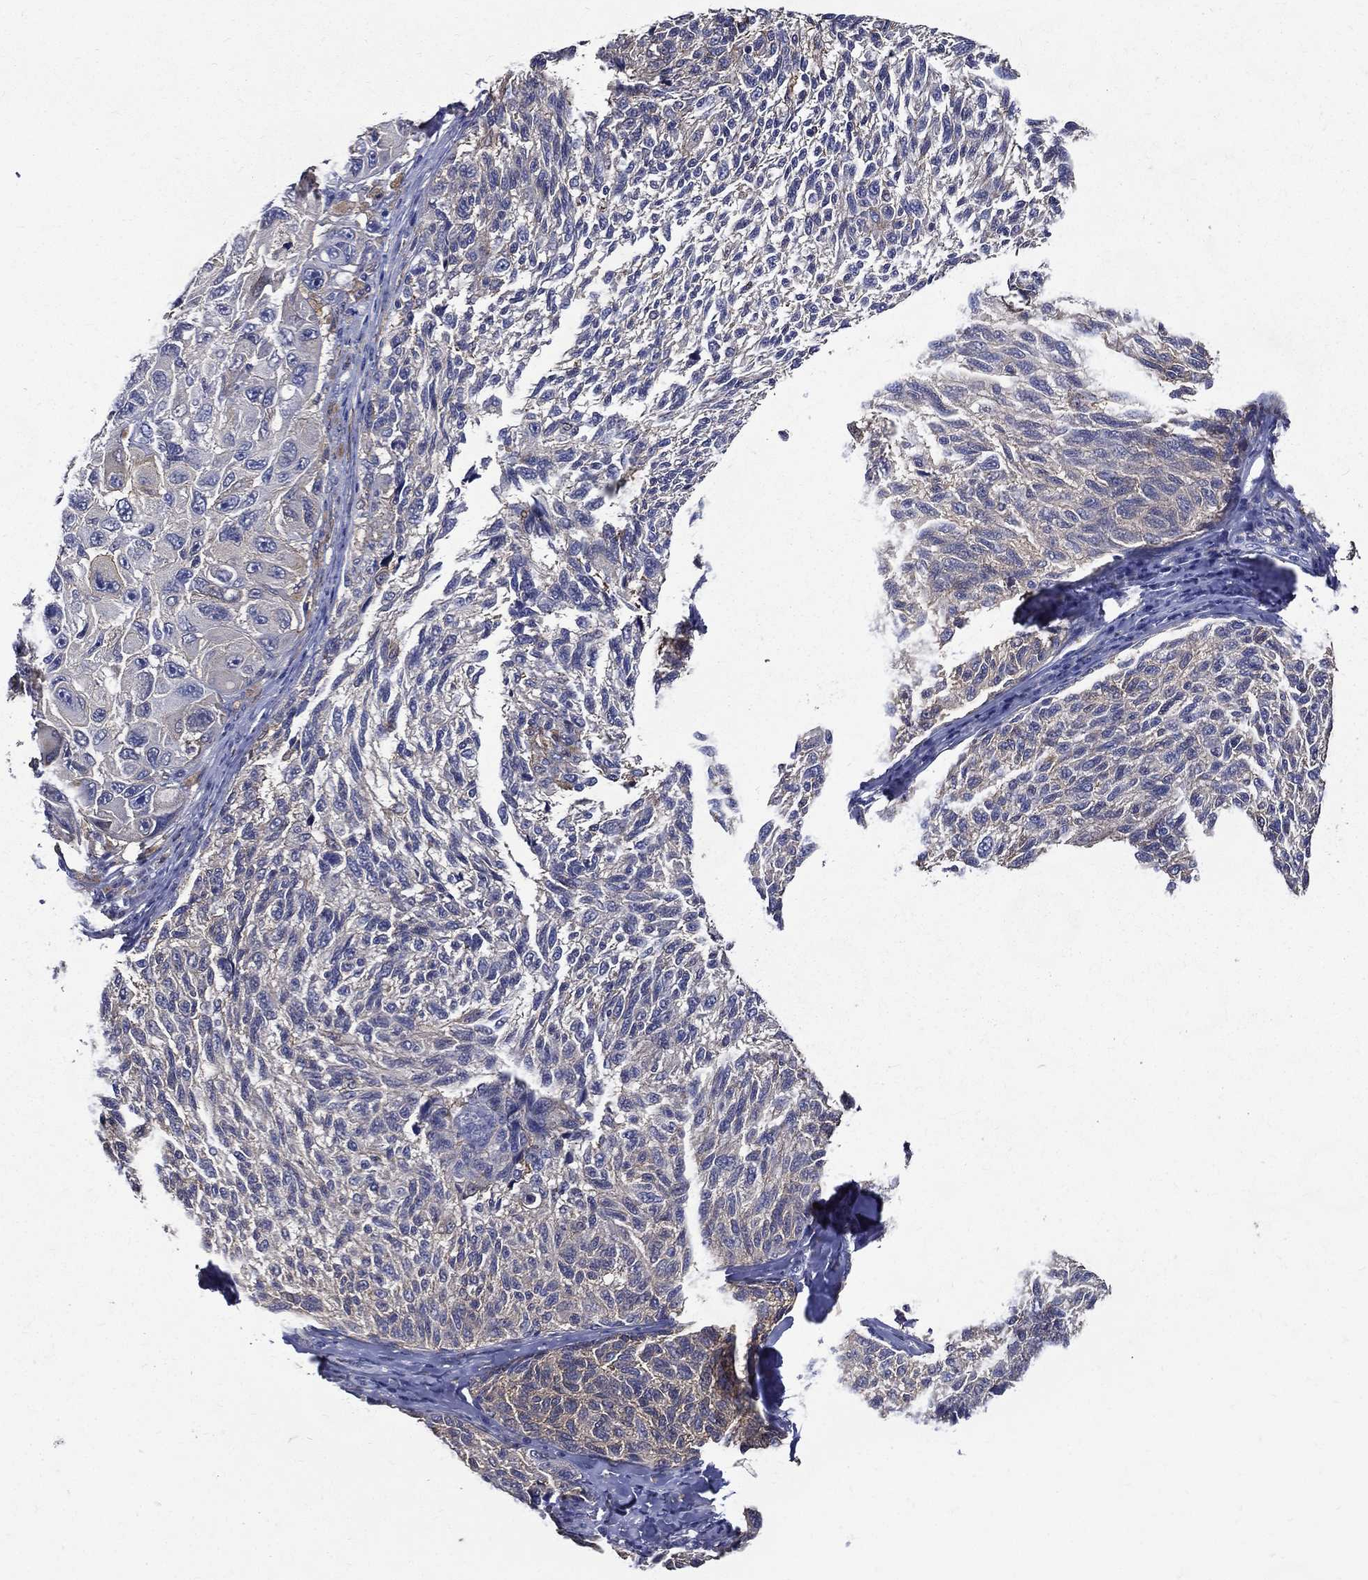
{"staining": {"intensity": "negative", "quantity": "none", "location": "none"}, "tissue": "melanoma", "cell_type": "Tumor cells", "image_type": "cancer", "snomed": [{"axis": "morphology", "description": "Malignant melanoma, NOS"}, {"axis": "topography", "description": "Skin"}], "caption": "IHC photomicrograph of malignant melanoma stained for a protein (brown), which displays no staining in tumor cells.", "gene": "GPR171", "patient": {"sex": "female", "age": 73}}